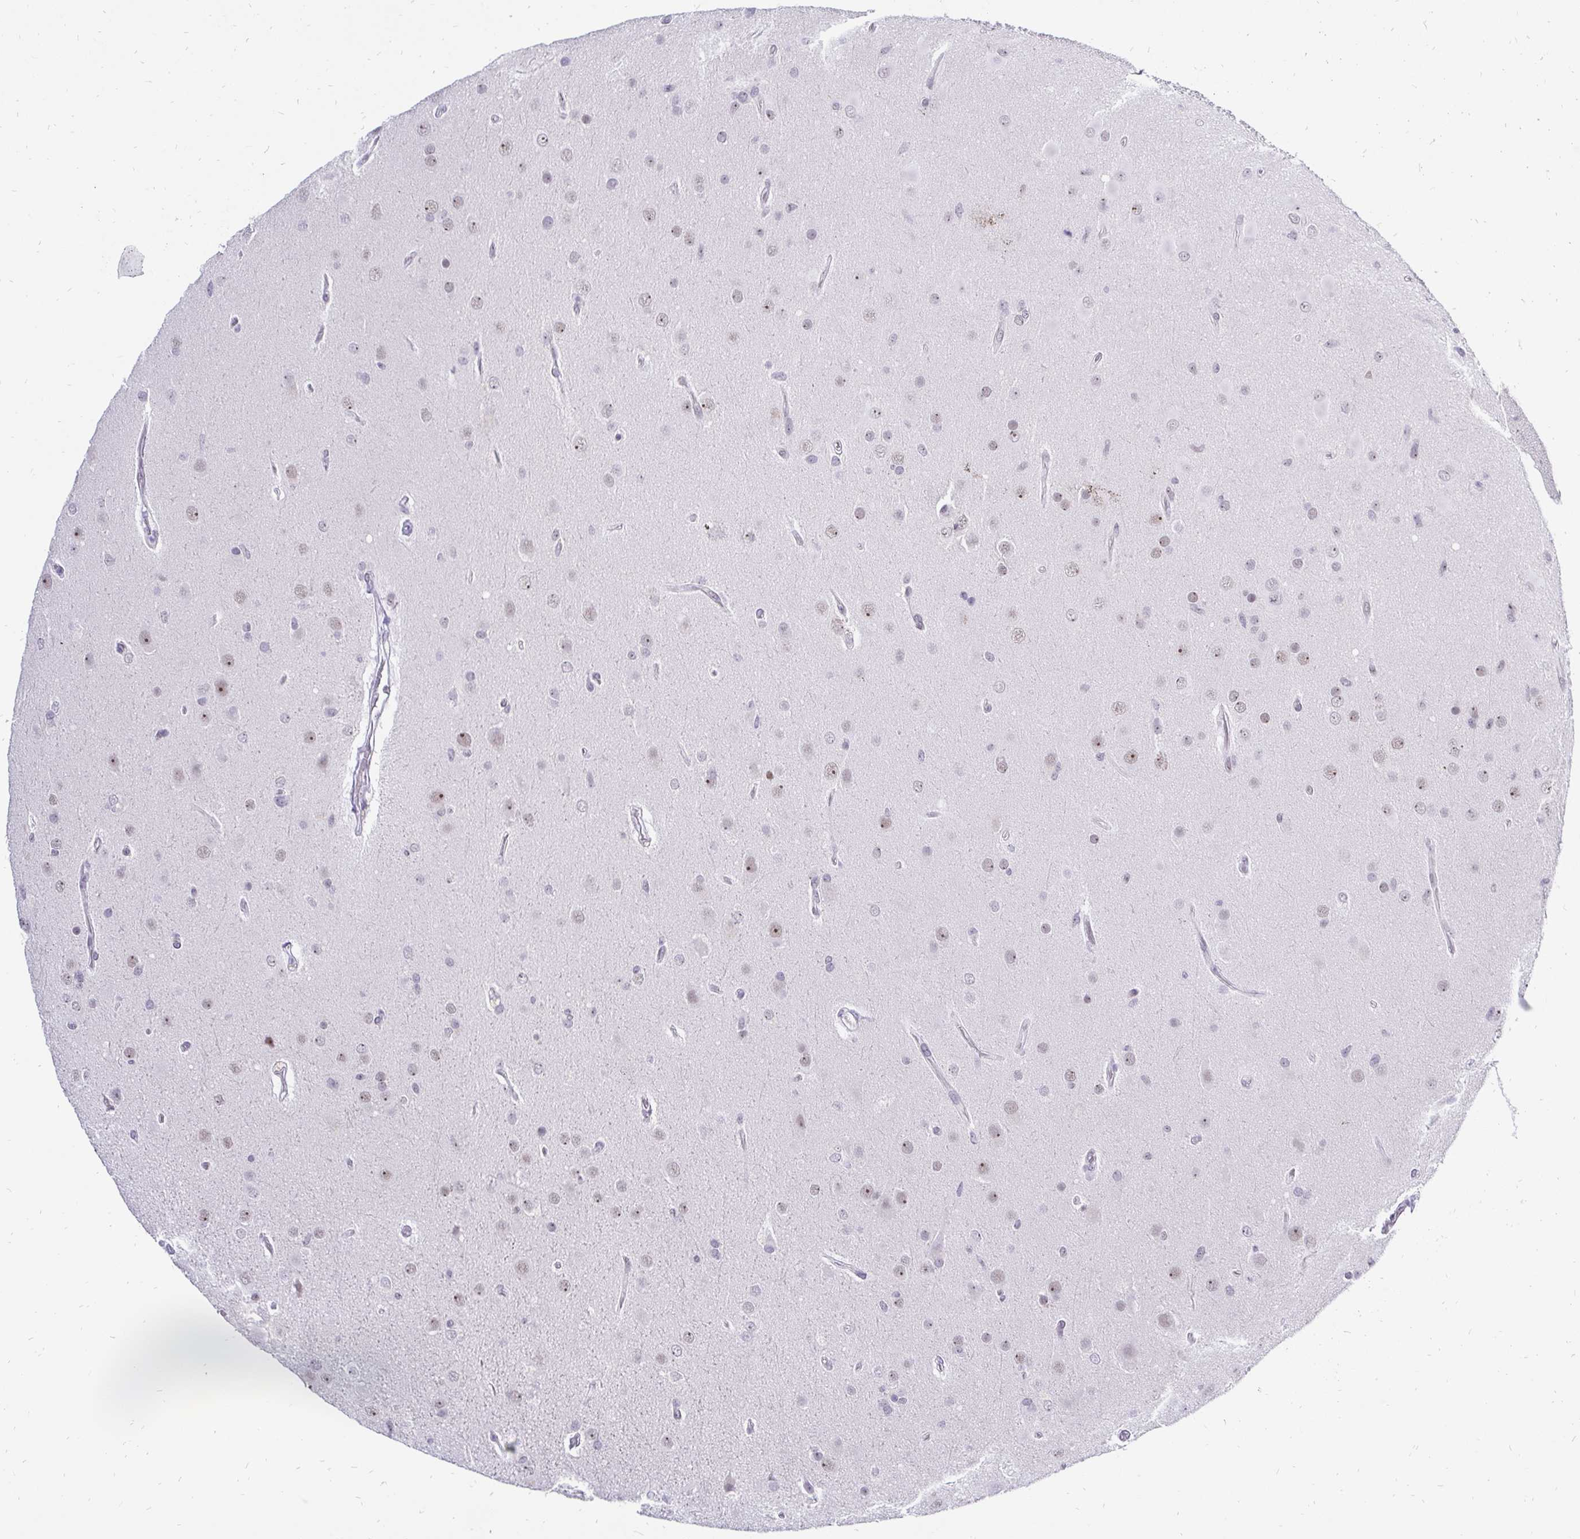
{"staining": {"intensity": "weak", "quantity": ">75%", "location": "nuclear"}, "tissue": "glioma", "cell_type": "Tumor cells", "image_type": "cancer", "snomed": [{"axis": "morphology", "description": "Glioma, malignant, High grade"}, {"axis": "topography", "description": "Brain"}], "caption": "Protein expression by IHC exhibits weak nuclear positivity in approximately >75% of tumor cells in malignant high-grade glioma.", "gene": "ZNF860", "patient": {"sex": "male", "age": 53}}